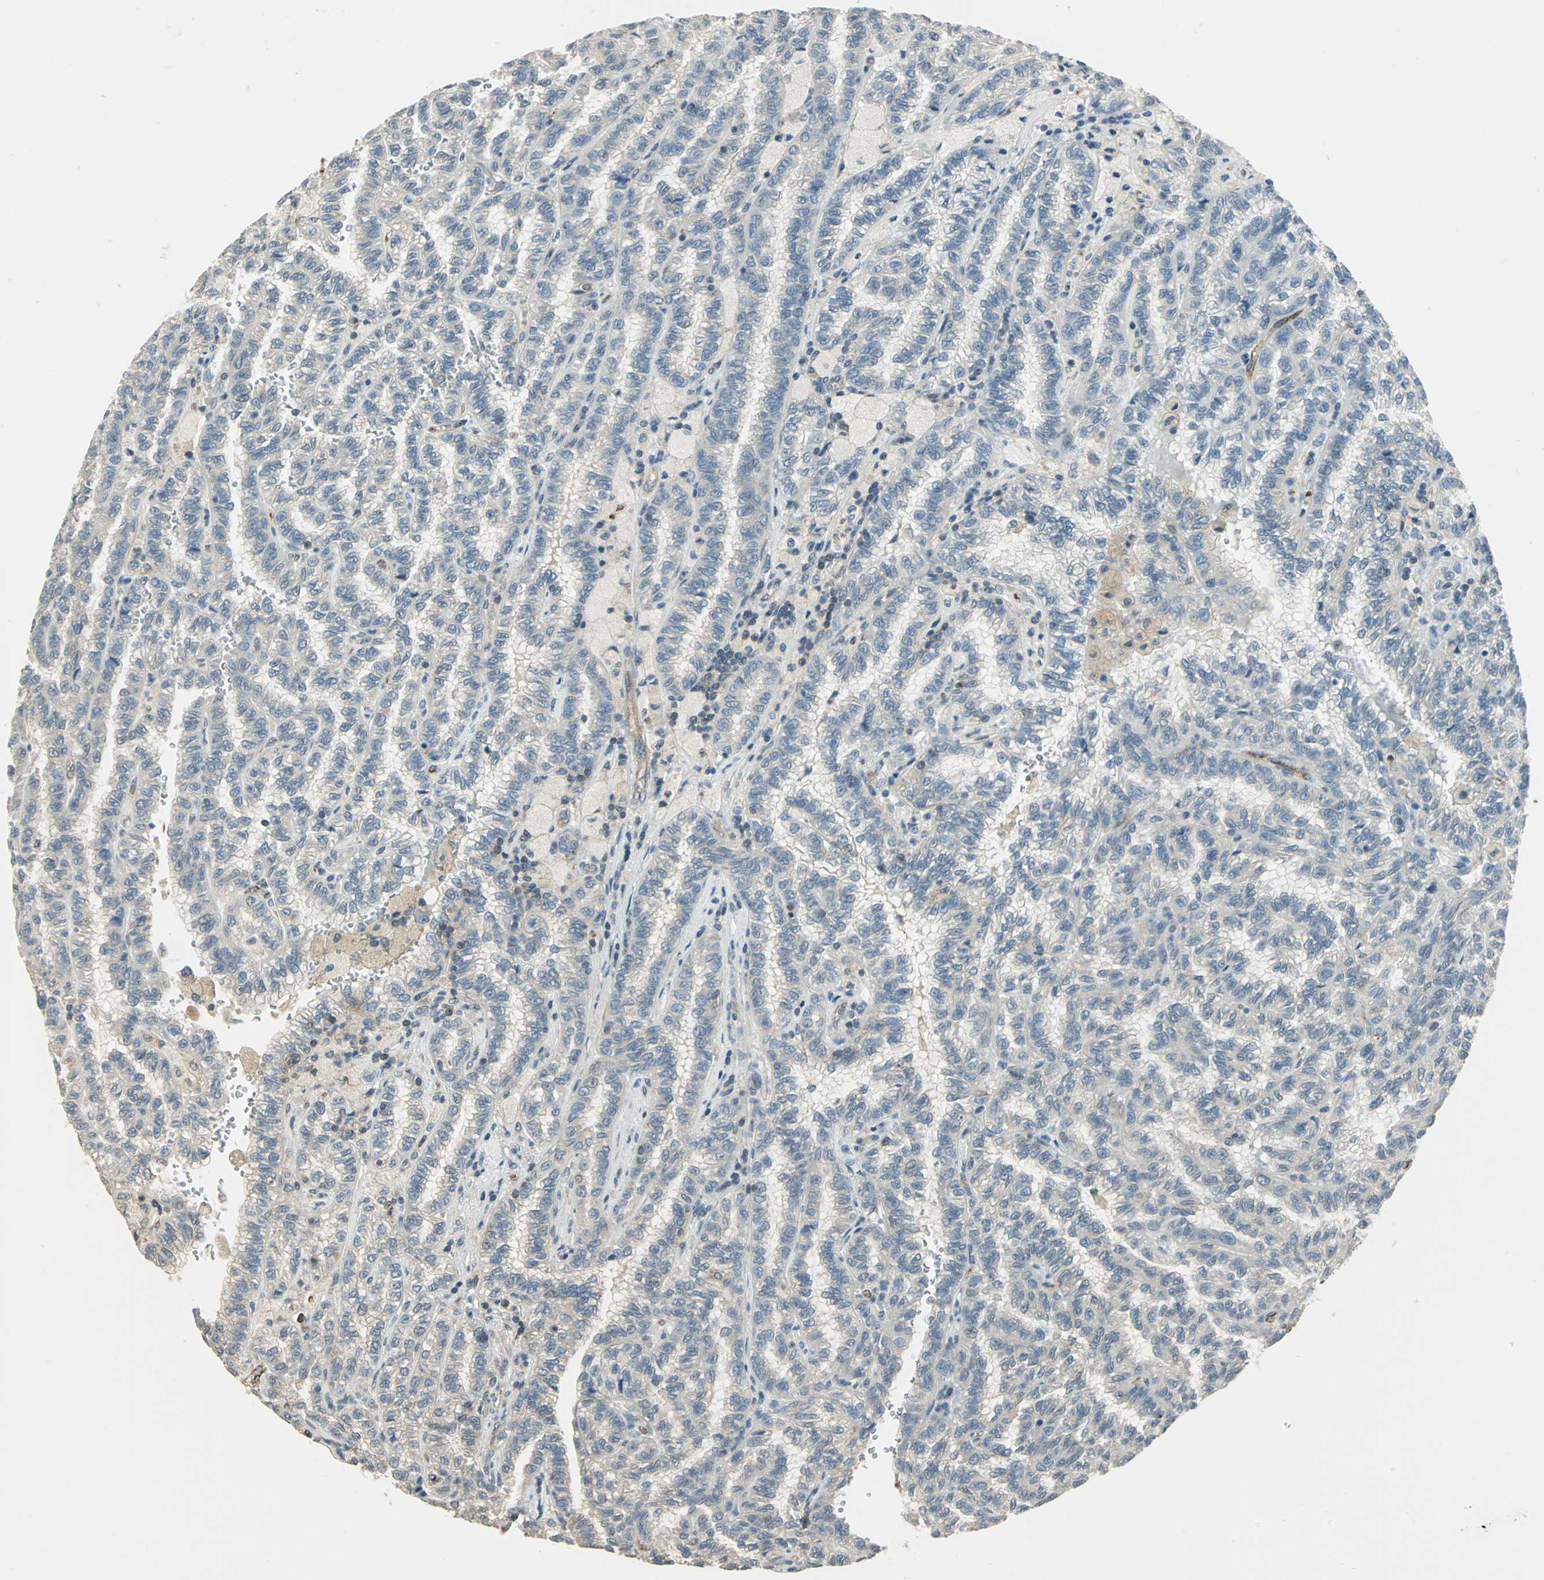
{"staining": {"intensity": "negative", "quantity": "none", "location": "none"}, "tissue": "renal cancer", "cell_type": "Tumor cells", "image_type": "cancer", "snomed": [{"axis": "morphology", "description": "Inflammation, NOS"}, {"axis": "morphology", "description": "Adenocarcinoma, NOS"}, {"axis": "topography", "description": "Kidney"}], "caption": "IHC of adenocarcinoma (renal) shows no staining in tumor cells.", "gene": "RAPGEF1", "patient": {"sex": "male", "age": 68}}